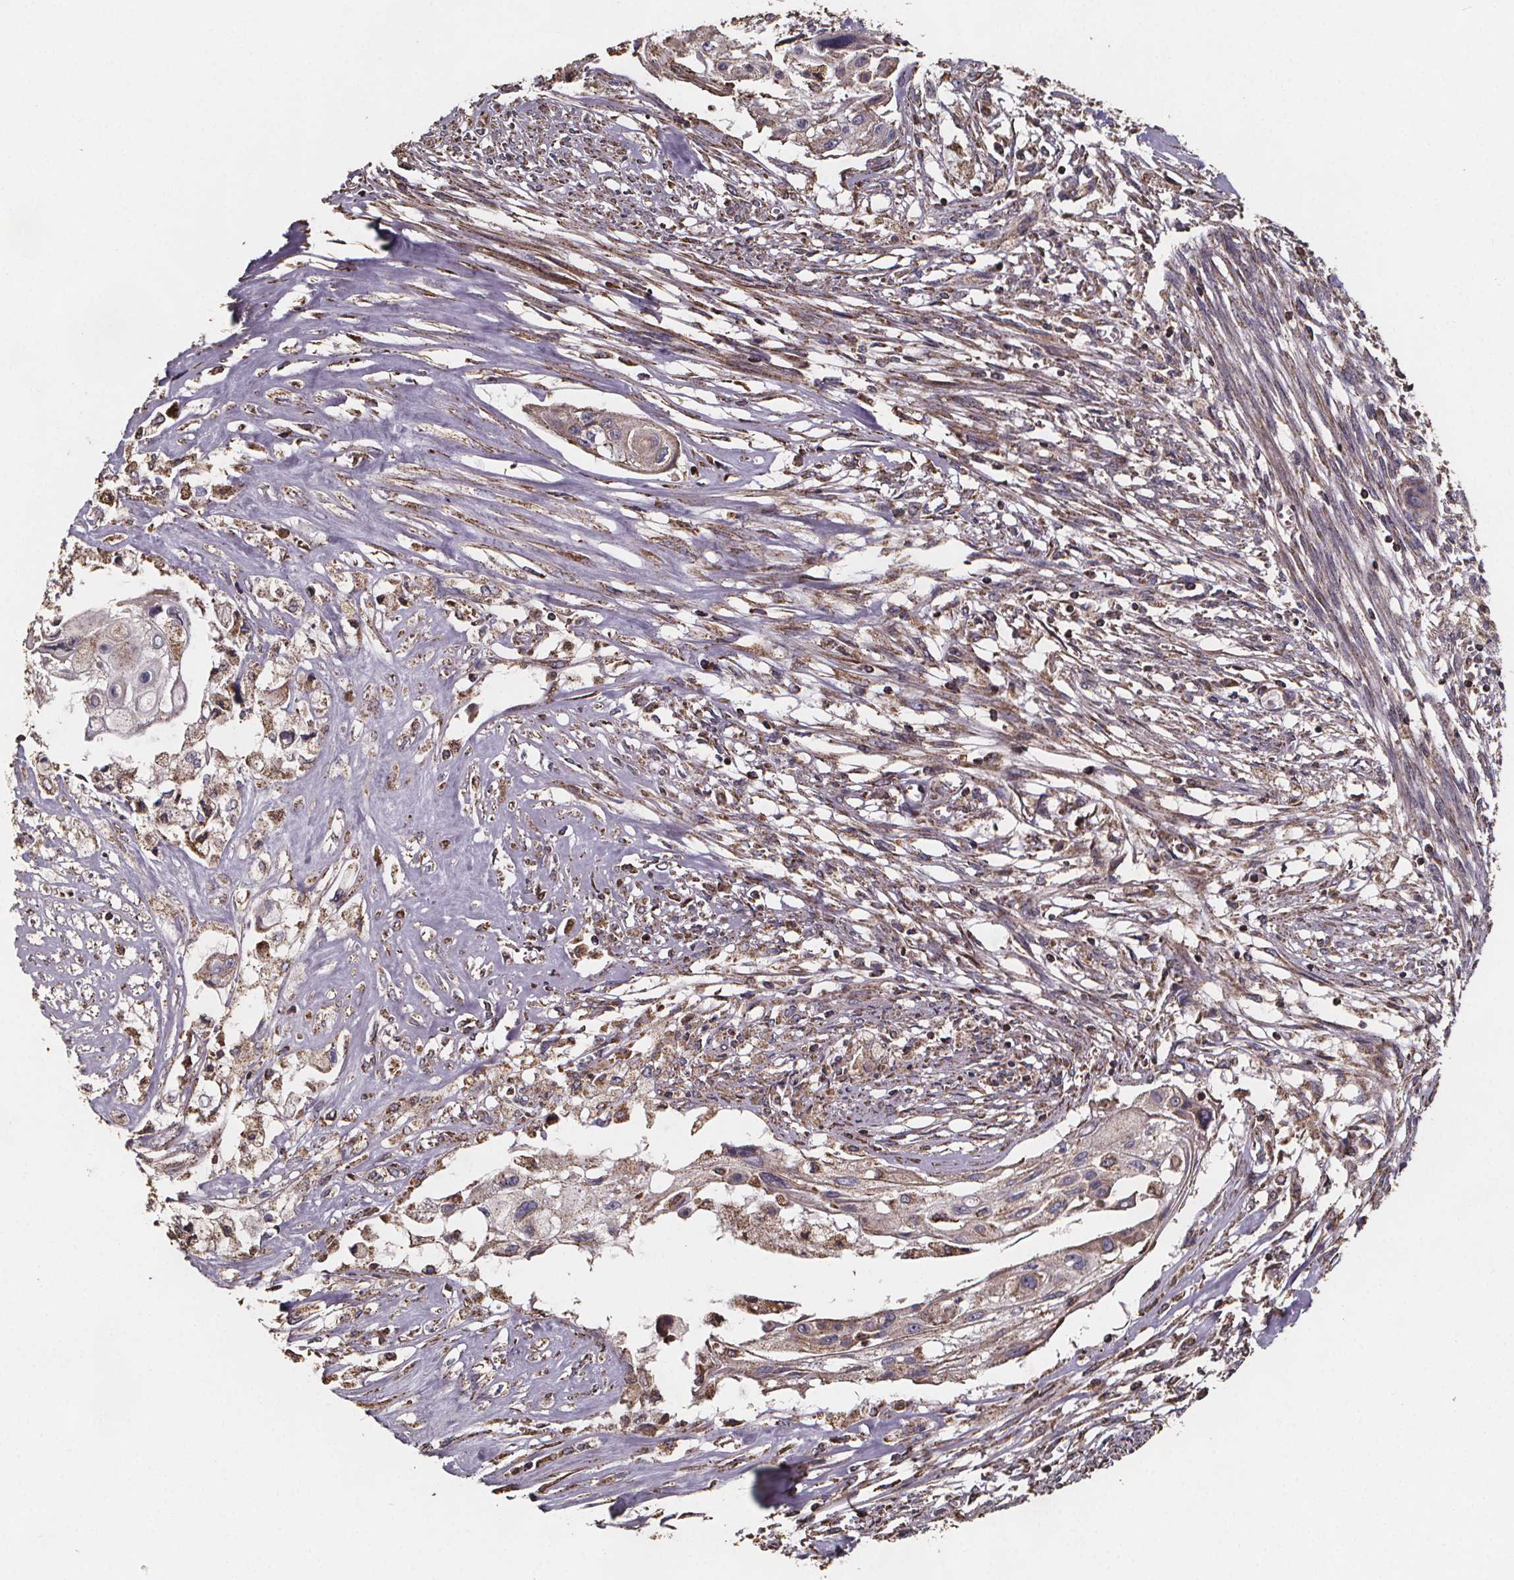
{"staining": {"intensity": "weak", "quantity": ">75%", "location": "cytoplasmic/membranous"}, "tissue": "cervical cancer", "cell_type": "Tumor cells", "image_type": "cancer", "snomed": [{"axis": "morphology", "description": "Squamous cell carcinoma, NOS"}, {"axis": "topography", "description": "Cervix"}], "caption": "Approximately >75% of tumor cells in cervical cancer exhibit weak cytoplasmic/membranous protein staining as visualized by brown immunohistochemical staining.", "gene": "SLC35D2", "patient": {"sex": "female", "age": 49}}